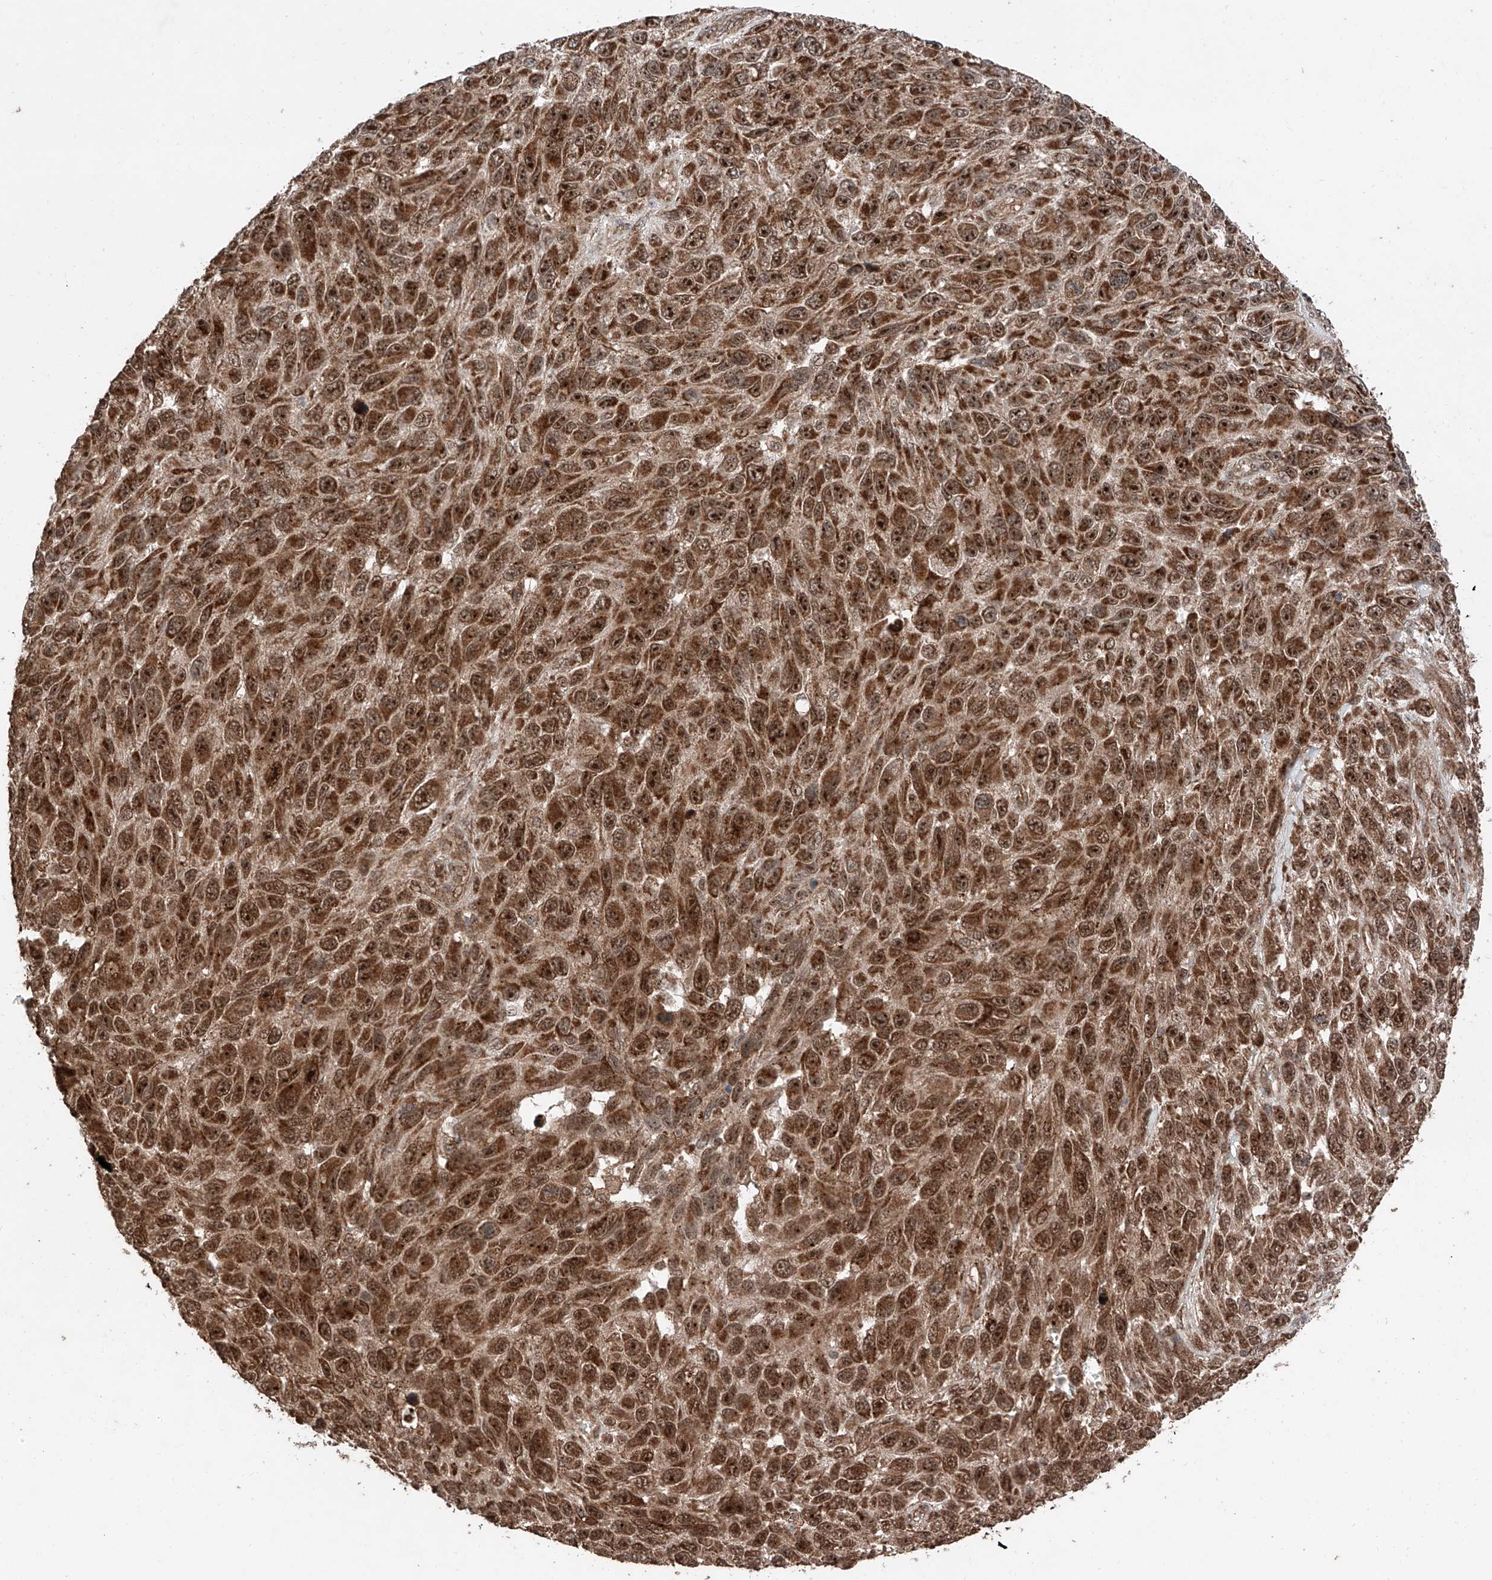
{"staining": {"intensity": "strong", "quantity": ">75%", "location": "cytoplasmic/membranous,nuclear"}, "tissue": "melanoma", "cell_type": "Tumor cells", "image_type": "cancer", "snomed": [{"axis": "morphology", "description": "Malignant melanoma, NOS"}, {"axis": "topography", "description": "Skin"}], "caption": "Human malignant melanoma stained with a protein marker reveals strong staining in tumor cells.", "gene": "ZSCAN29", "patient": {"sex": "female", "age": 96}}